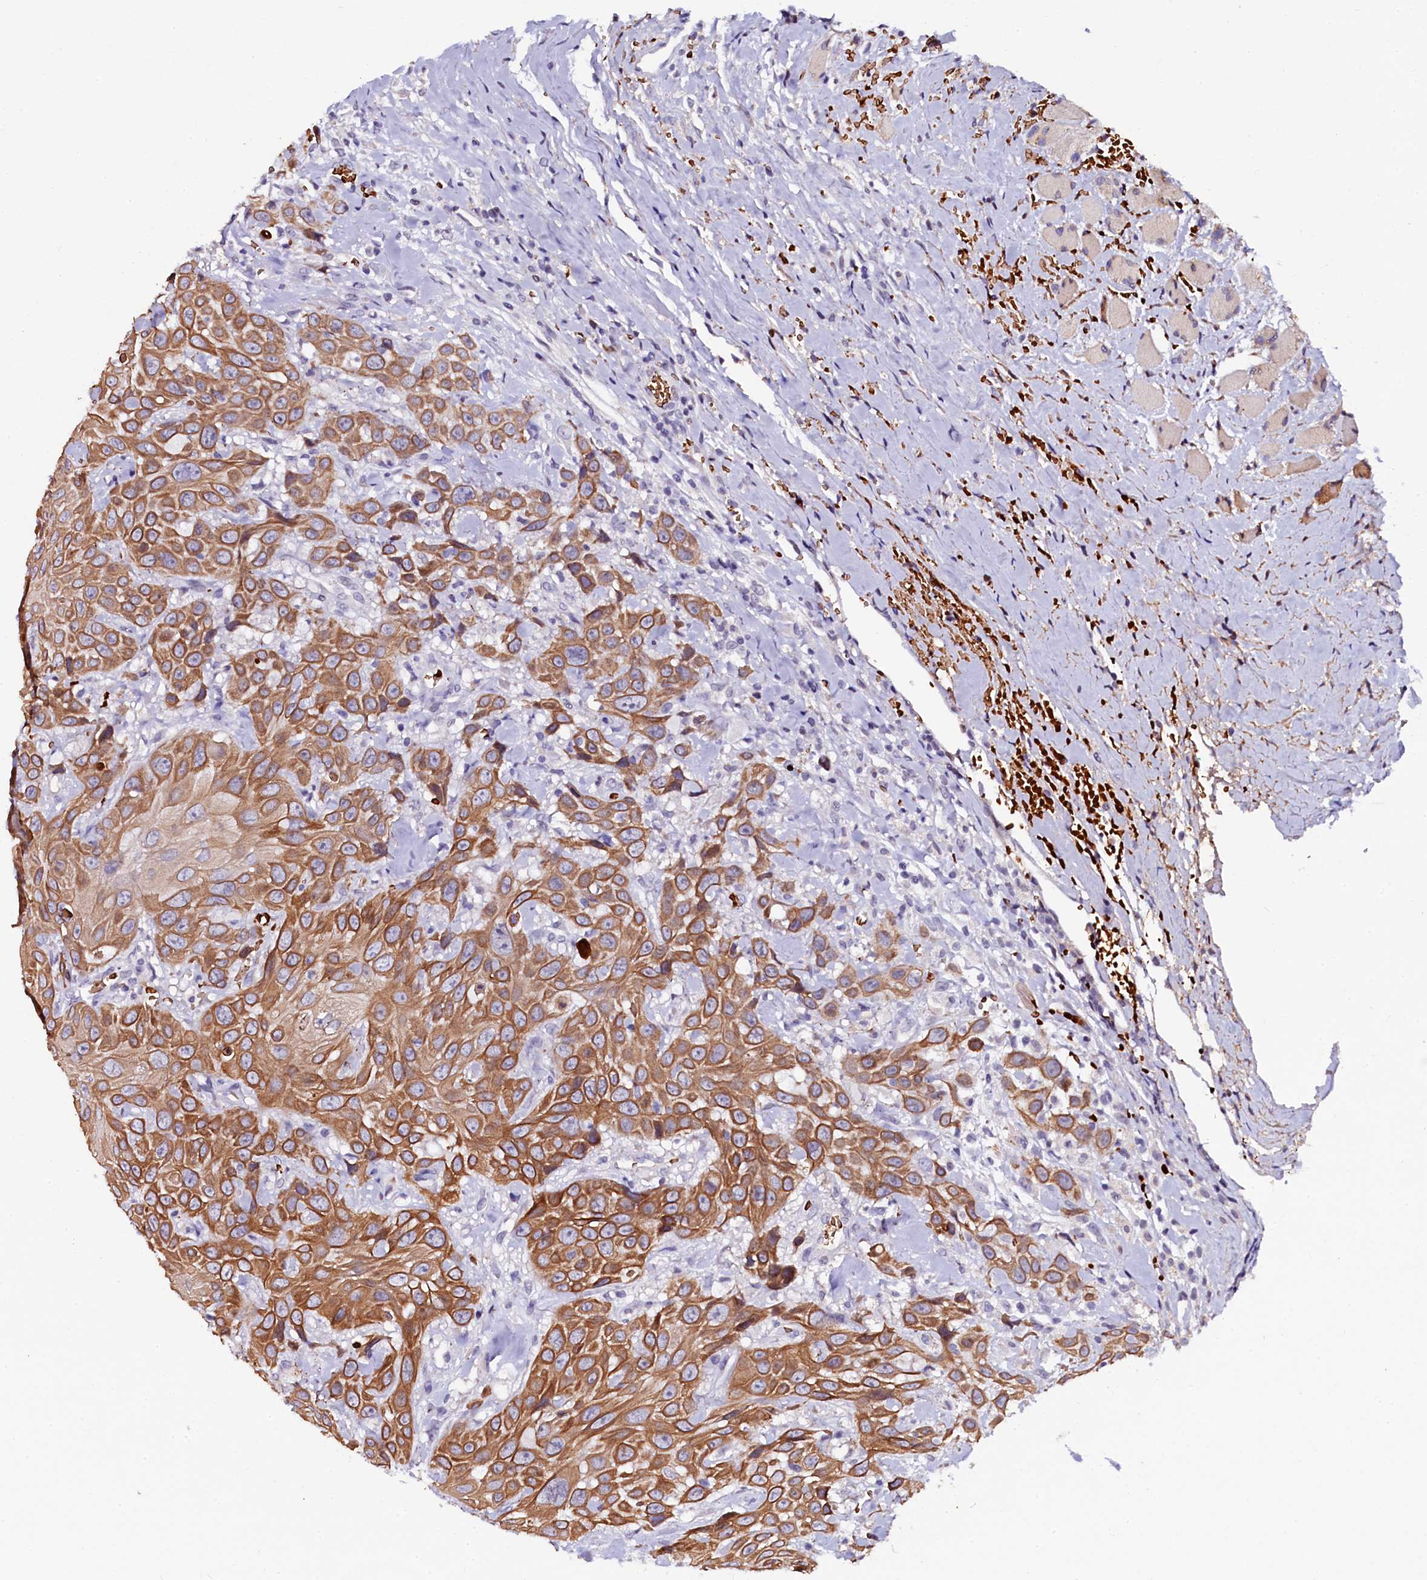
{"staining": {"intensity": "moderate", "quantity": ">75%", "location": "cytoplasmic/membranous"}, "tissue": "head and neck cancer", "cell_type": "Tumor cells", "image_type": "cancer", "snomed": [{"axis": "morphology", "description": "Squamous cell carcinoma, NOS"}, {"axis": "topography", "description": "Head-Neck"}], "caption": "This is an image of IHC staining of head and neck cancer (squamous cell carcinoma), which shows moderate positivity in the cytoplasmic/membranous of tumor cells.", "gene": "CTDSPL2", "patient": {"sex": "male", "age": 81}}